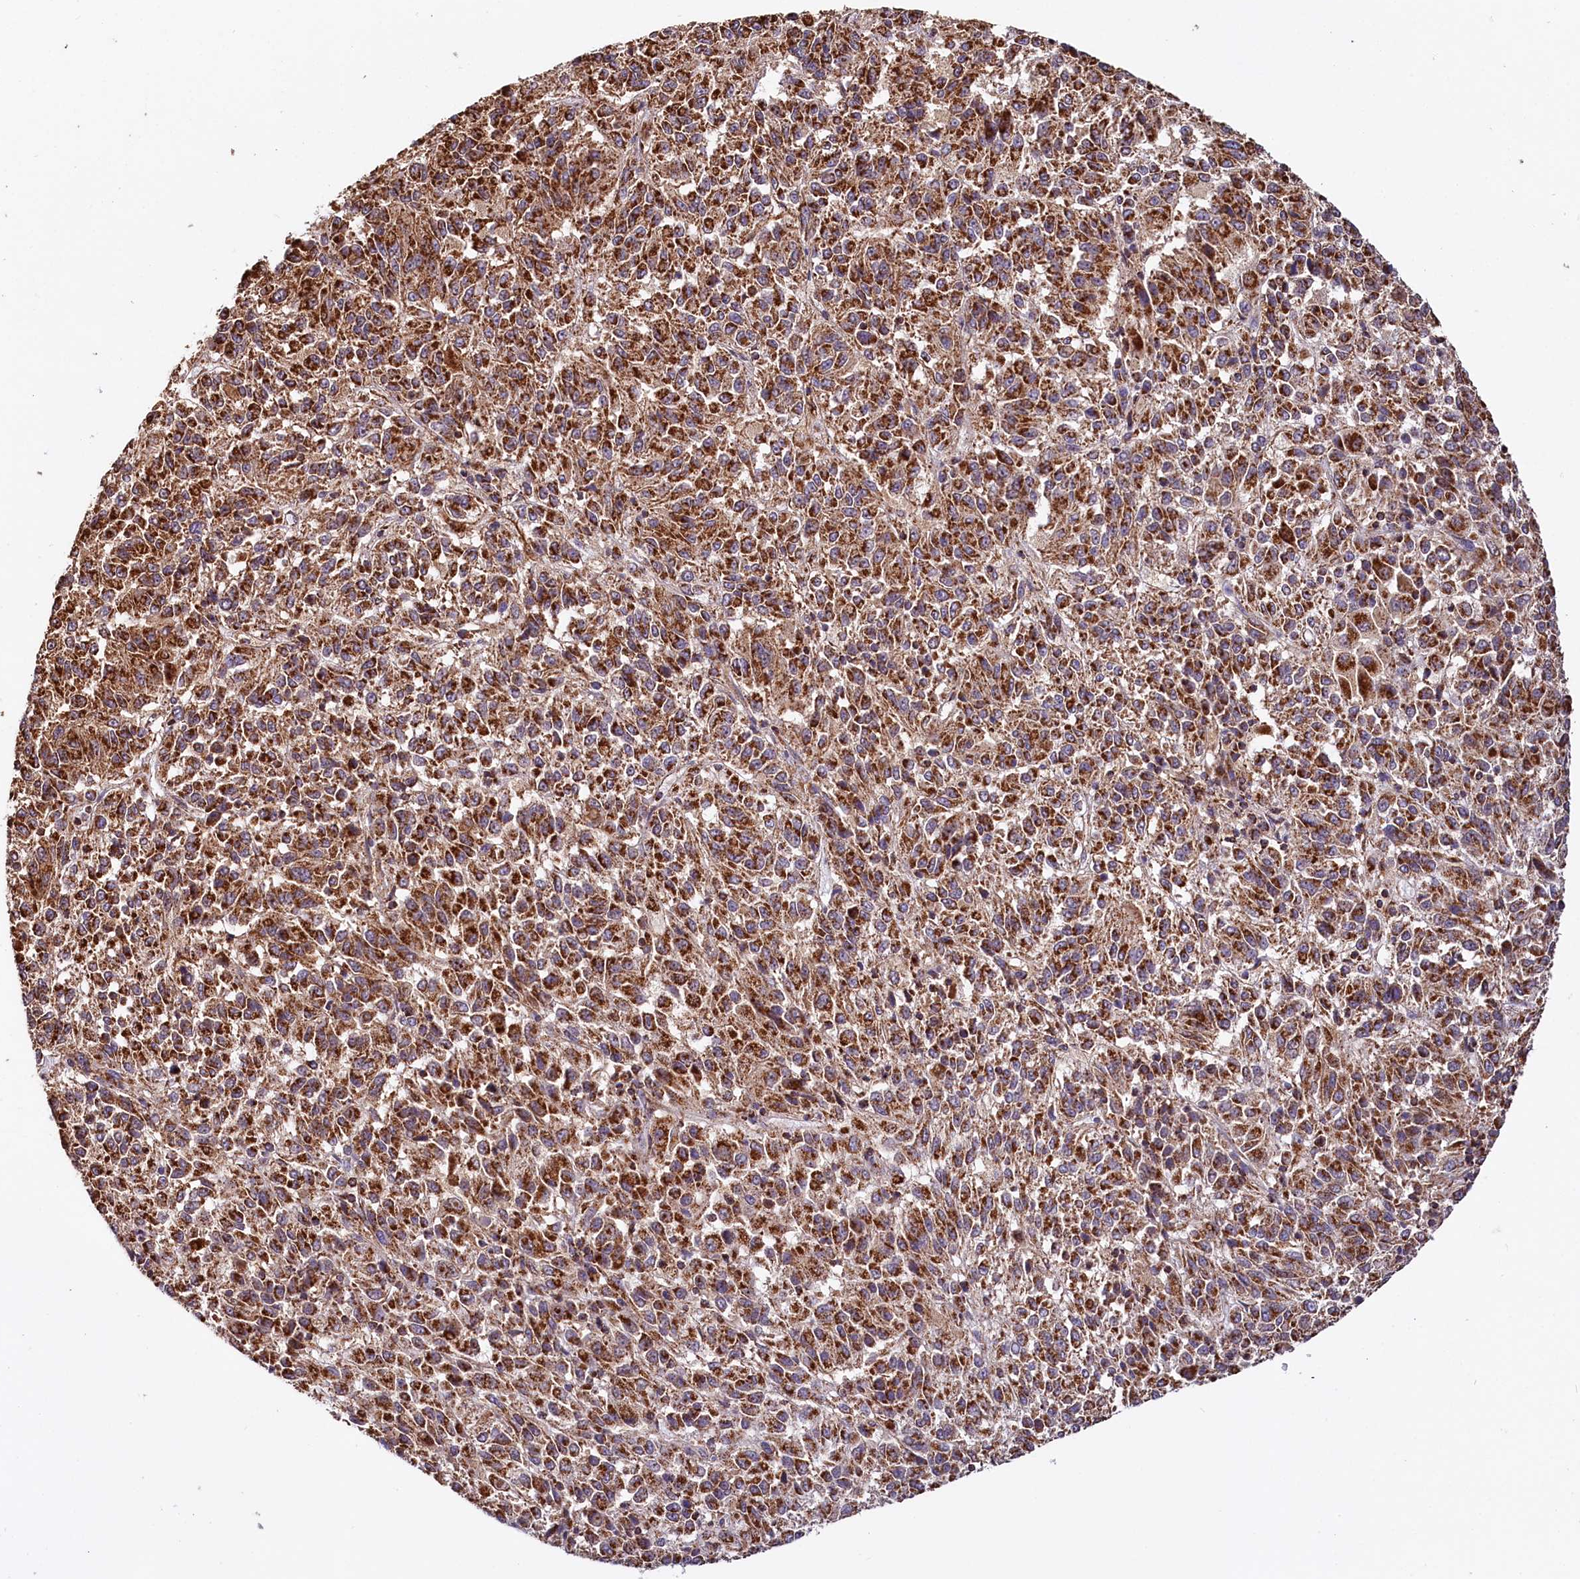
{"staining": {"intensity": "strong", "quantity": ">75%", "location": "cytoplasmic/membranous"}, "tissue": "melanoma", "cell_type": "Tumor cells", "image_type": "cancer", "snomed": [{"axis": "morphology", "description": "Malignant melanoma, Metastatic site"}, {"axis": "topography", "description": "Lung"}], "caption": "Immunohistochemistry (DAB) staining of malignant melanoma (metastatic site) shows strong cytoplasmic/membranous protein expression in approximately >75% of tumor cells.", "gene": "NUDT15", "patient": {"sex": "male", "age": 64}}